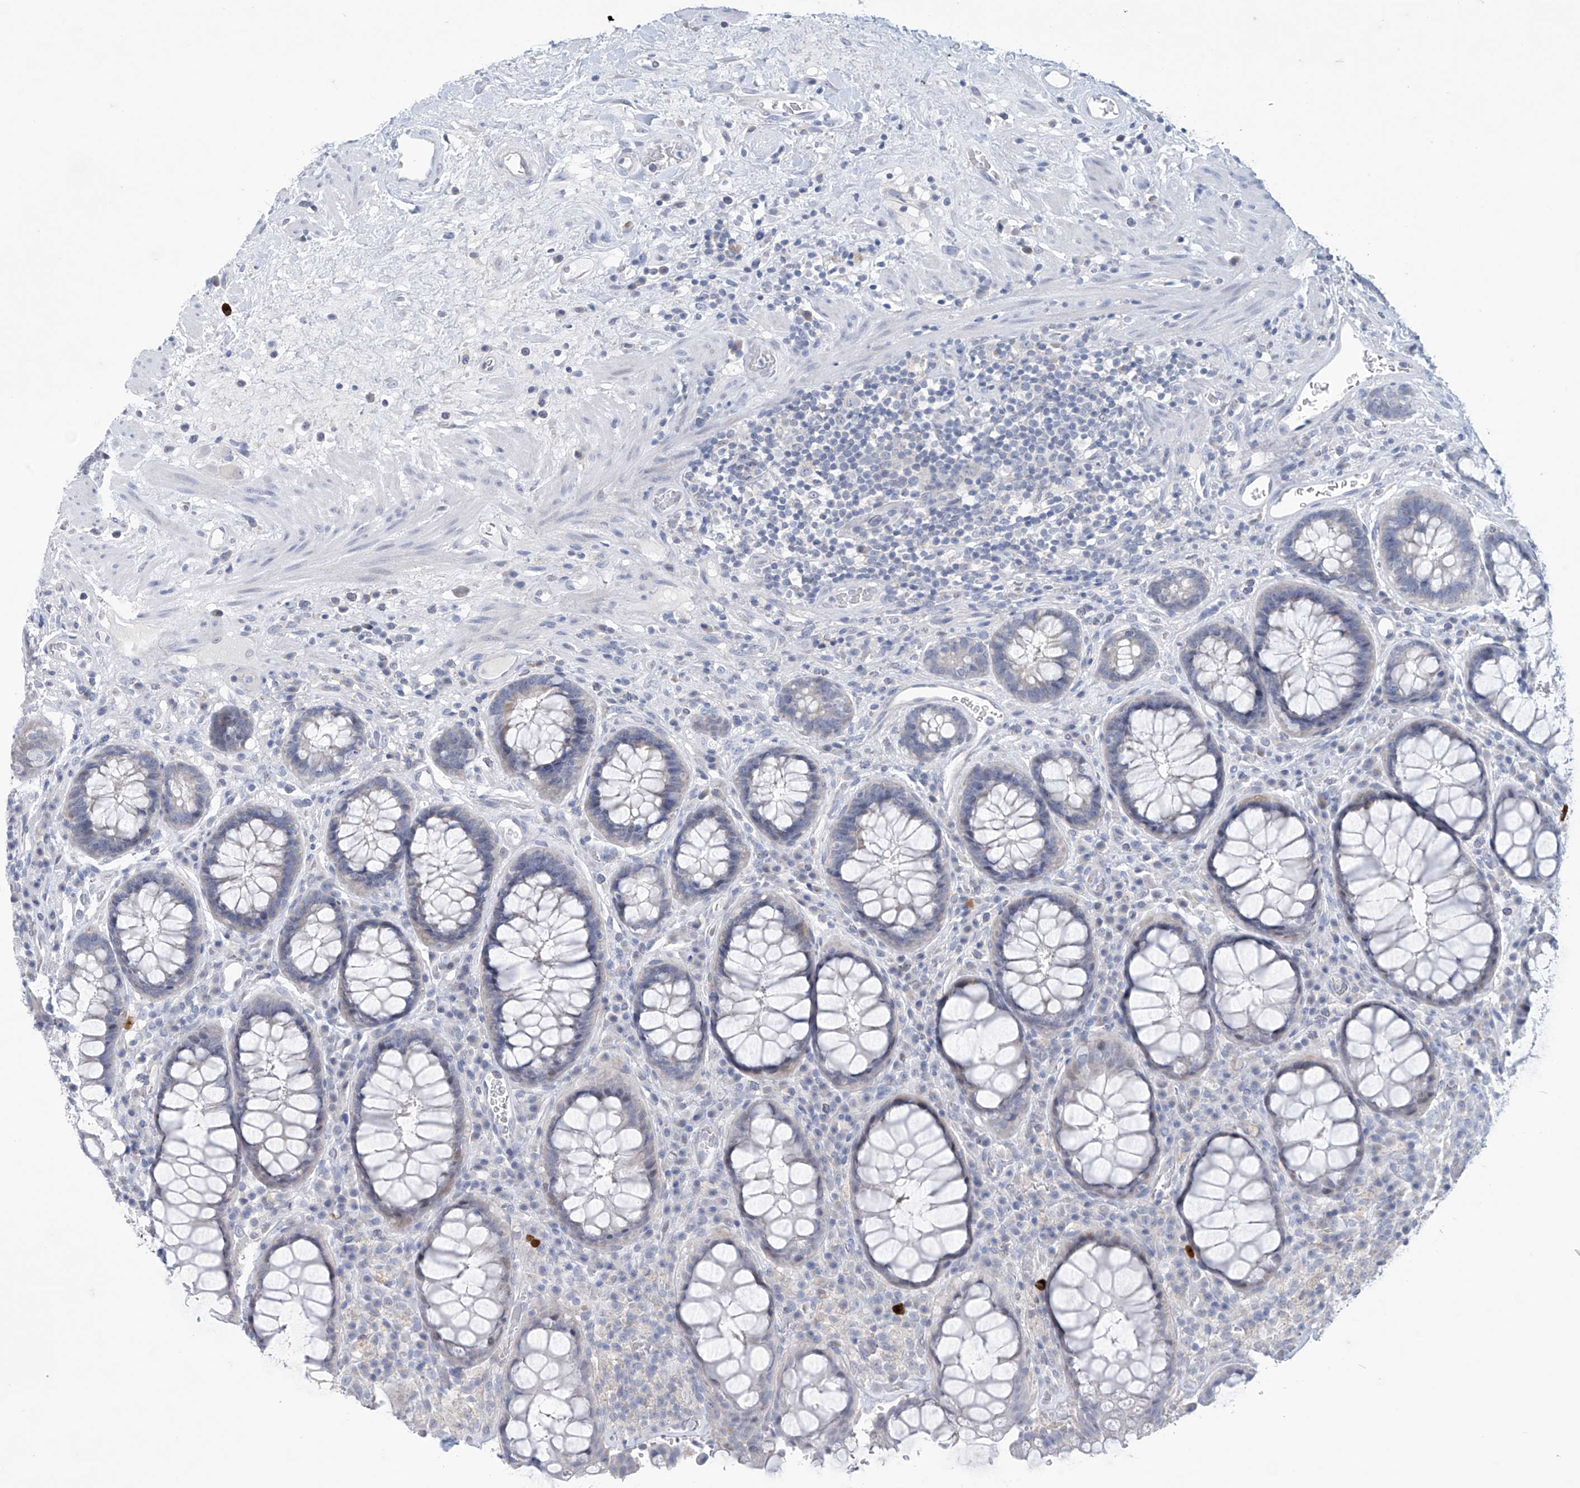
{"staining": {"intensity": "moderate", "quantity": "<25%", "location": "cytoplasmic/membranous"}, "tissue": "rectum", "cell_type": "Glandular cells", "image_type": "normal", "snomed": [{"axis": "morphology", "description": "Normal tissue, NOS"}, {"axis": "topography", "description": "Rectum"}], "caption": "A brown stain labels moderate cytoplasmic/membranous staining of a protein in glandular cells of unremarkable rectum. The protein is shown in brown color, while the nuclei are stained blue.", "gene": "SLC35A5", "patient": {"sex": "male", "age": 64}}